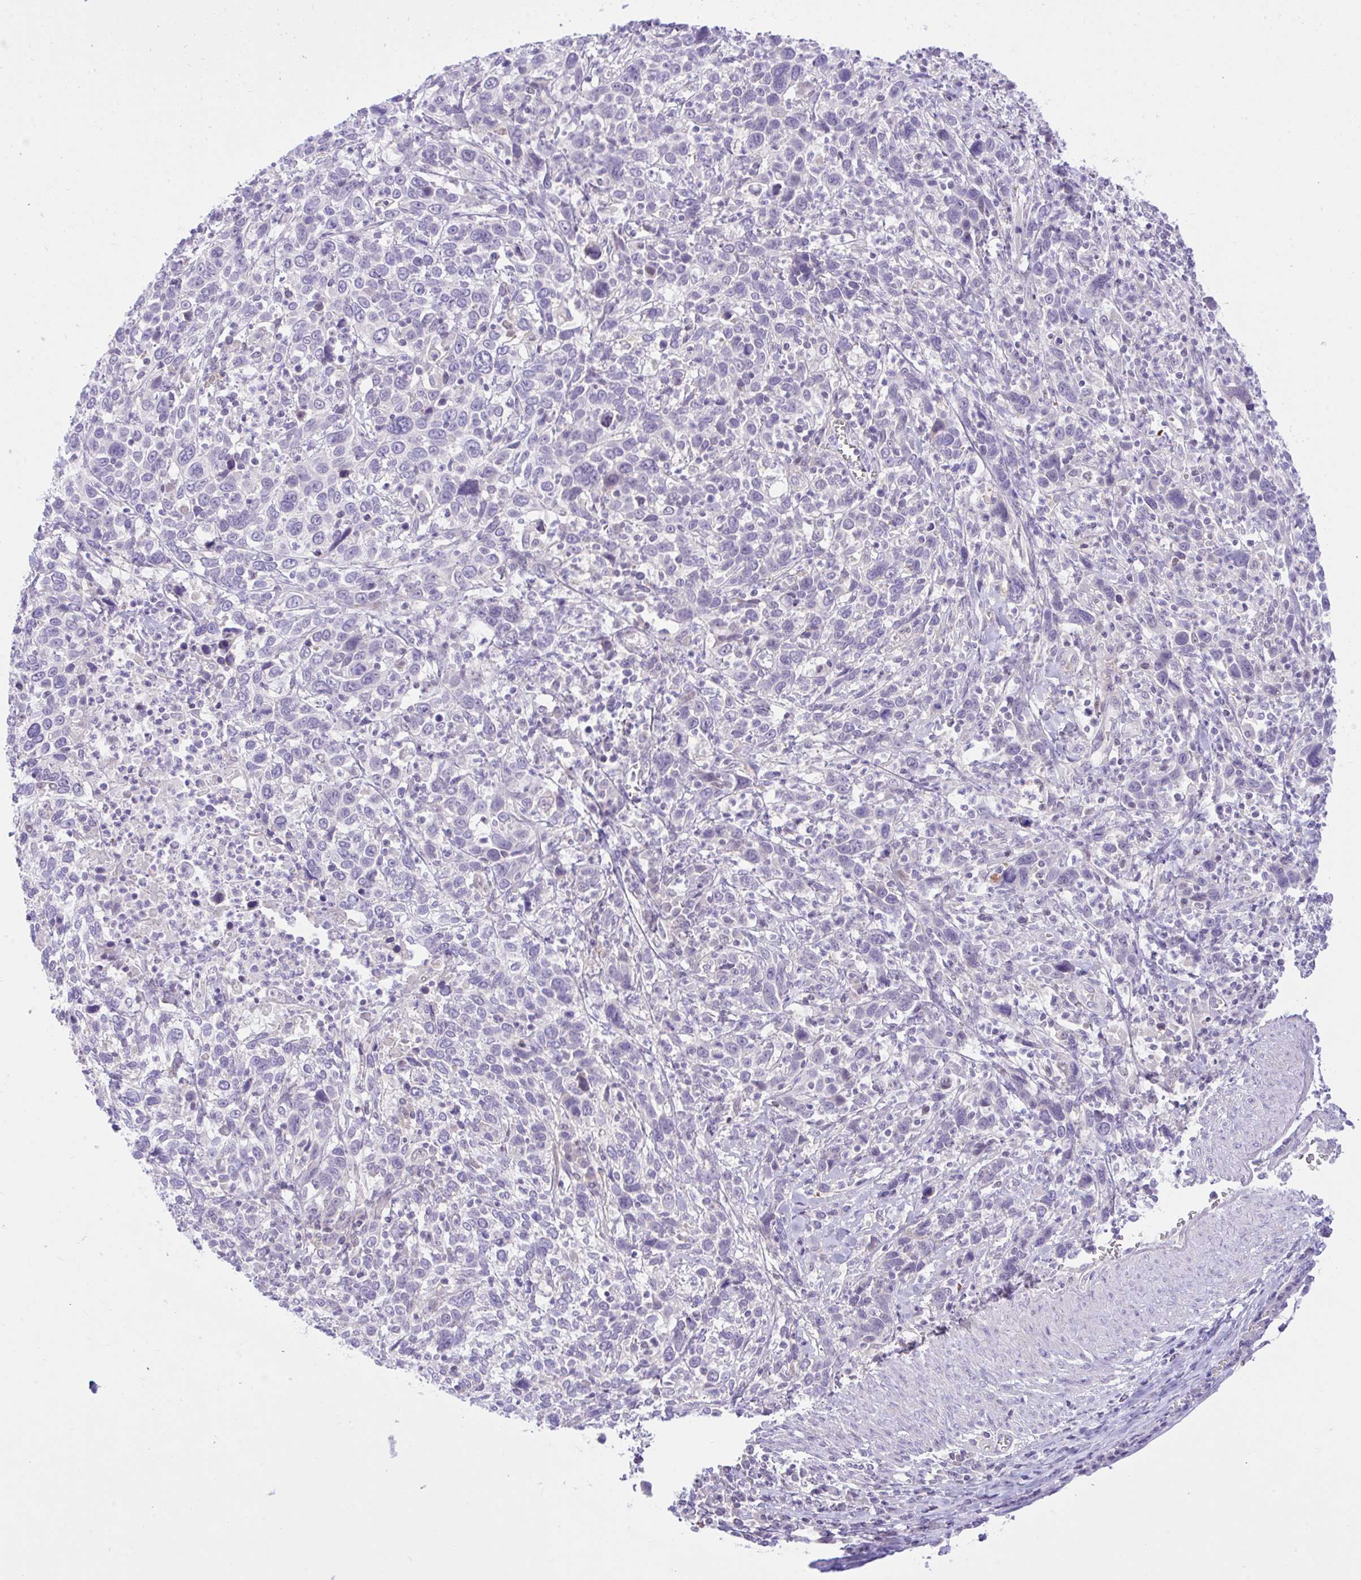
{"staining": {"intensity": "negative", "quantity": "none", "location": "none"}, "tissue": "cervical cancer", "cell_type": "Tumor cells", "image_type": "cancer", "snomed": [{"axis": "morphology", "description": "Squamous cell carcinoma, NOS"}, {"axis": "topography", "description": "Cervix"}], "caption": "Immunohistochemistry (IHC) photomicrograph of cervical cancer (squamous cell carcinoma) stained for a protein (brown), which demonstrates no staining in tumor cells.", "gene": "ZNF101", "patient": {"sex": "female", "age": 46}}